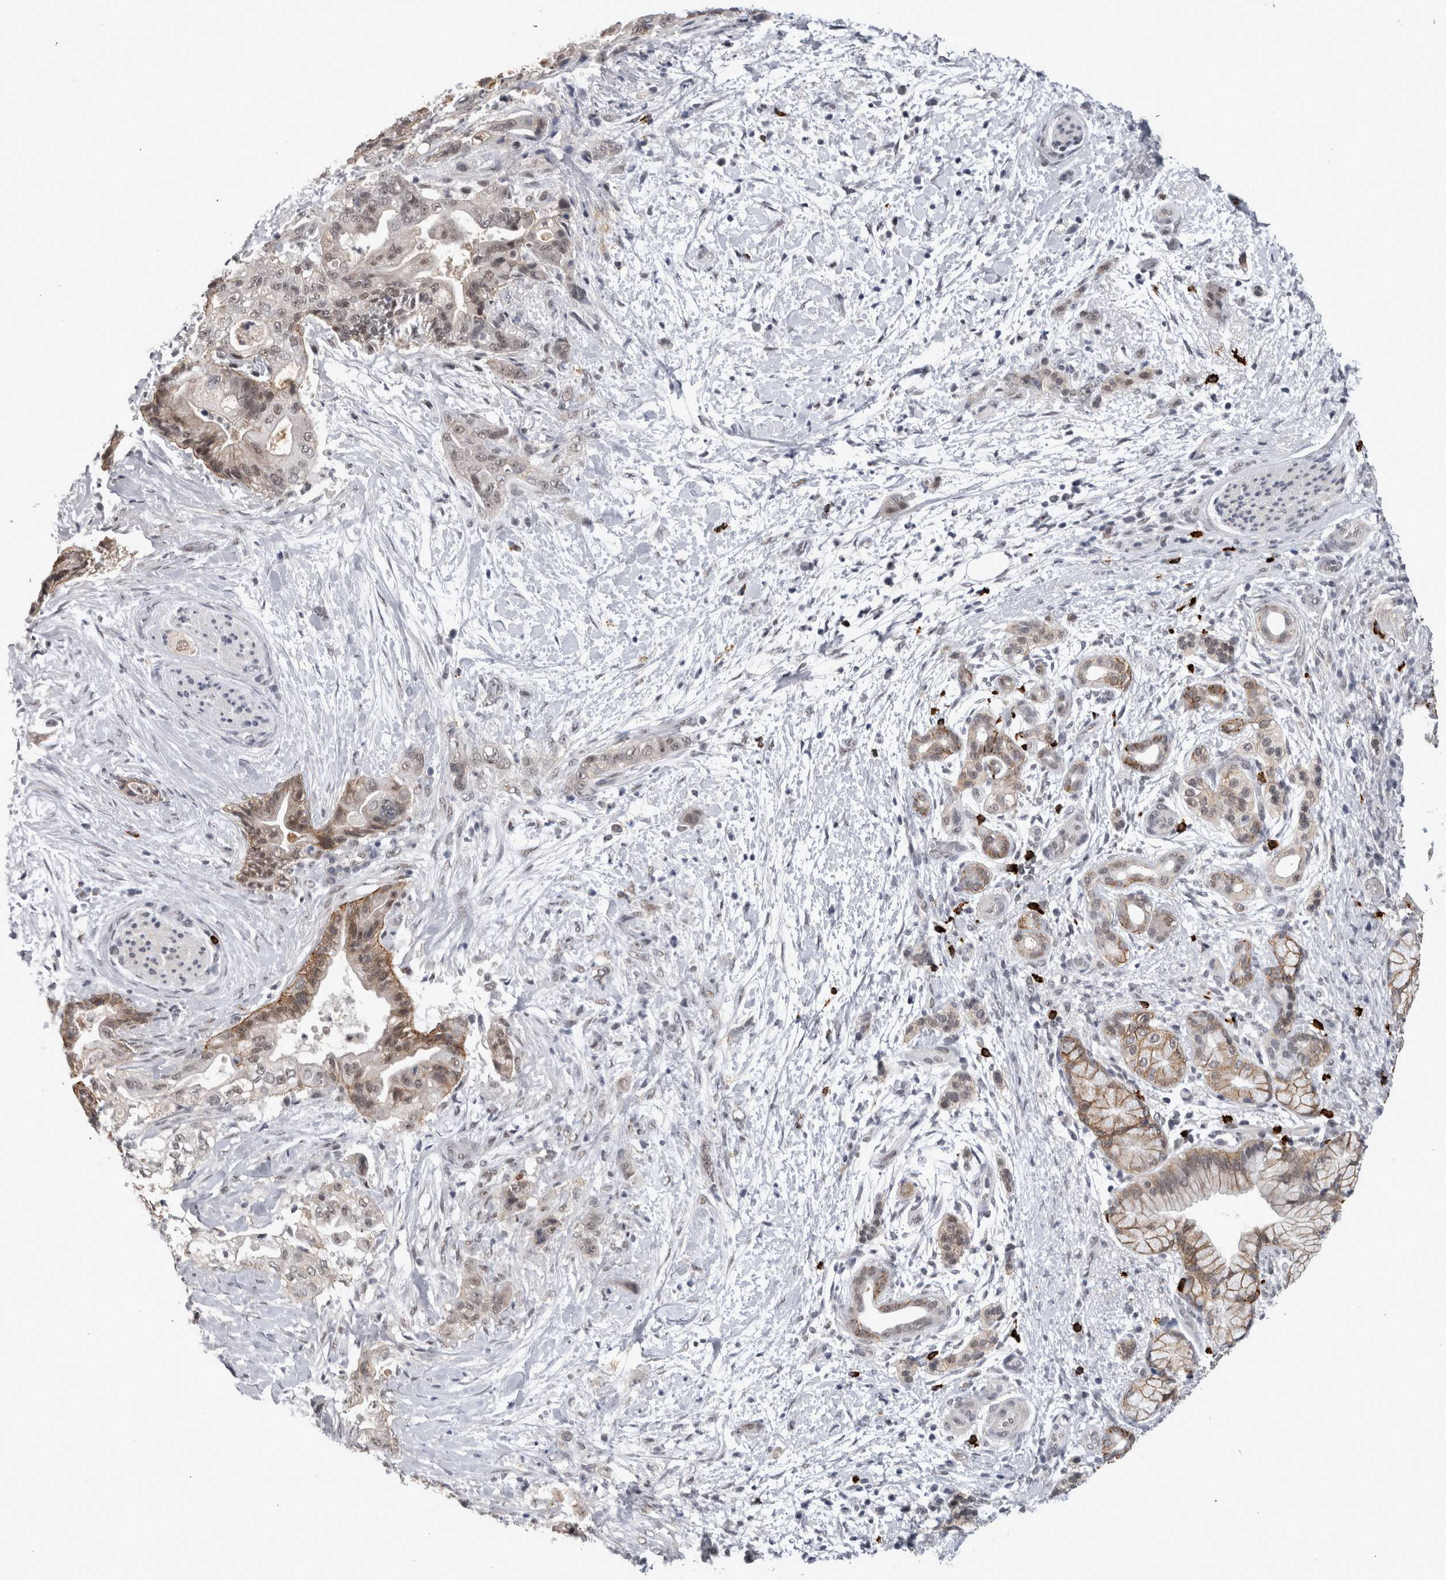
{"staining": {"intensity": "moderate", "quantity": ">75%", "location": "cytoplasmic/membranous,nuclear"}, "tissue": "pancreatic cancer", "cell_type": "Tumor cells", "image_type": "cancer", "snomed": [{"axis": "morphology", "description": "Adenocarcinoma, NOS"}, {"axis": "topography", "description": "Pancreas"}], "caption": "A histopathology image of human pancreatic cancer (adenocarcinoma) stained for a protein reveals moderate cytoplasmic/membranous and nuclear brown staining in tumor cells.", "gene": "PEBP4", "patient": {"sex": "male", "age": 59}}